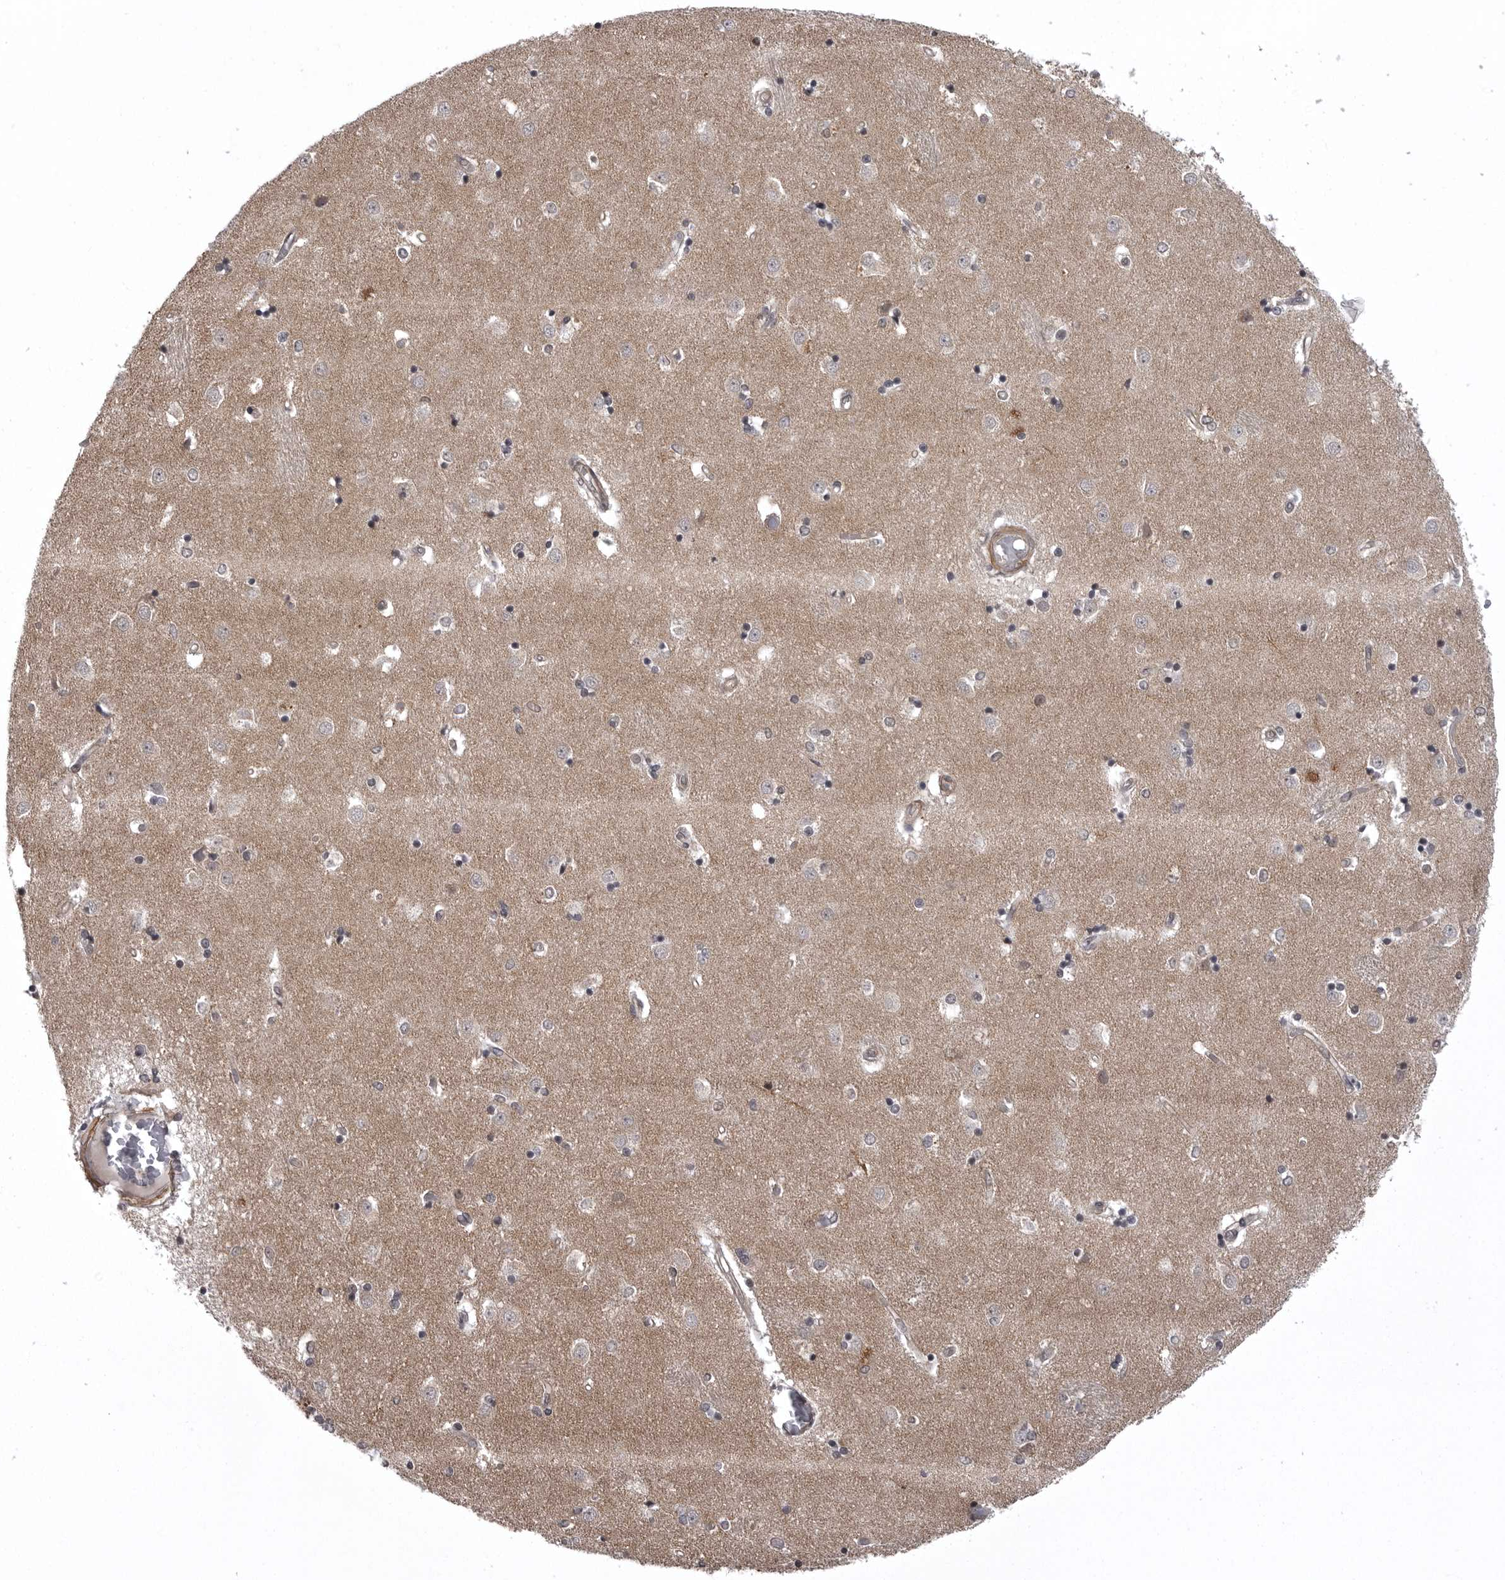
{"staining": {"intensity": "negative", "quantity": "none", "location": "none"}, "tissue": "caudate", "cell_type": "Glial cells", "image_type": "normal", "snomed": [{"axis": "morphology", "description": "Normal tissue, NOS"}, {"axis": "topography", "description": "Lateral ventricle wall"}], "caption": "This is an immunohistochemistry (IHC) histopathology image of normal caudate. There is no staining in glial cells.", "gene": "SNX16", "patient": {"sex": "male", "age": 45}}